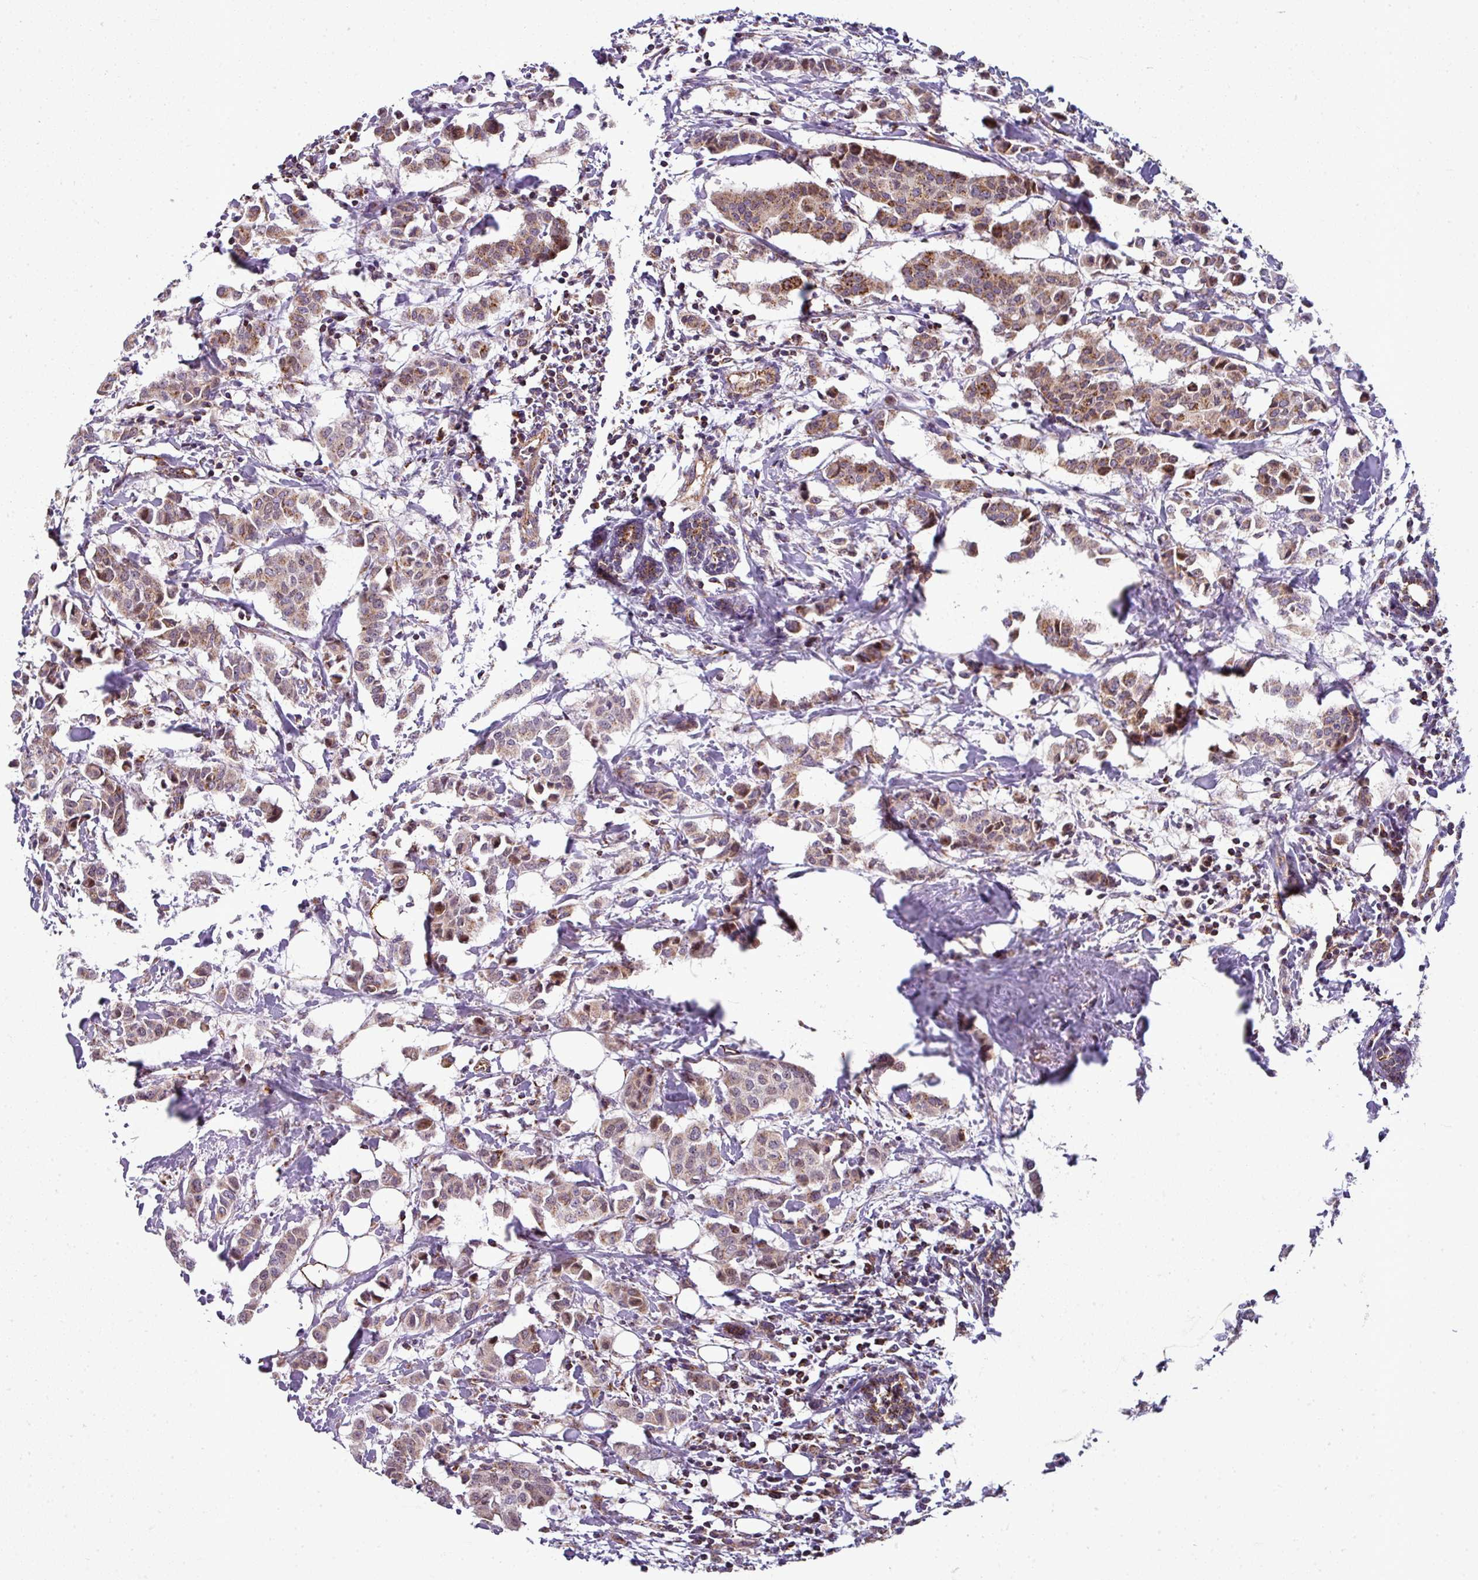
{"staining": {"intensity": "moderate", "quantity": "25%-75%", "location": "cytoplasmic/membranous"}, "tissue": "breast cancer", "cell_type": "Tumor cells", "image_type": "cancer", "snomed": [{"axis": "morphology", "description": "Duct carcinoma"}, {"axis": "topography", "description": "Breast"}], "caption": "Breast invasive ductal carcinoma stained with DAB (3,3'-diaminobenzidine) immunohistochemistry reveals medium levels of moderate cytoplasmic/membranous positivity in about 25%-75% of tumor cells. The protein is shown in brown color, while the nuclei are stained blue.", "gene": "PRELID3B", "patient": {"sex": "female", "age": 40}}